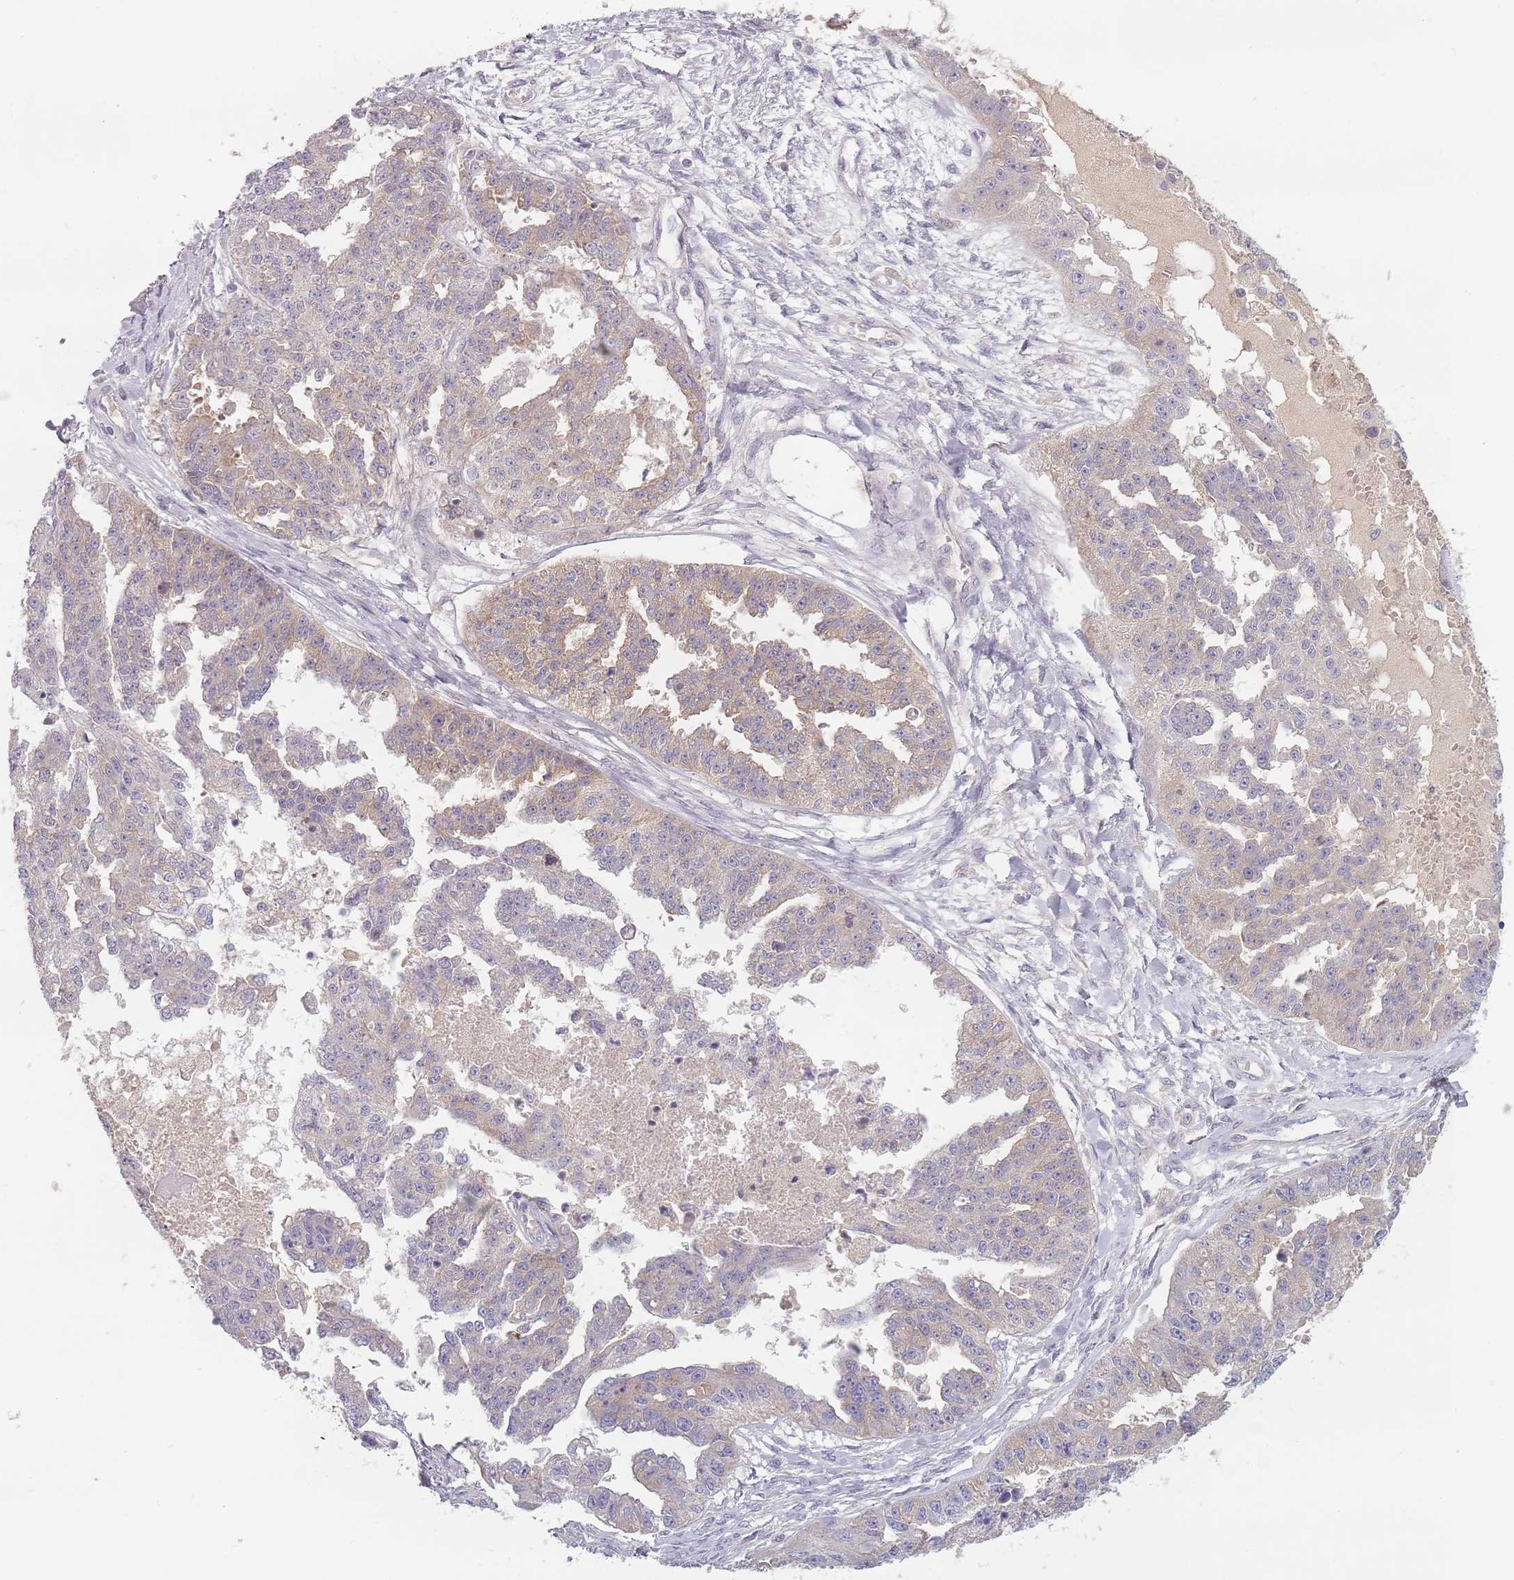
{"staining": {"intensity": "weak", "quantity": "<25%", "location": "cytoplasmic/membranous"}, "tissue": "ovarian cancer", "cell_type": "Tumor cells", "image_type": "cancer", "snomed": [{"axis": "morphology", "description": "Cystadenocarcinoma, serous, NOS"}, {"axis": "topography", "description": "Ovary"}], "caption": "Tumor cells show no significant protein positivity in ovarian cancer (serous cystadenocarcinoma).", "gene": "ASB13", "patient": {"sex": "female", "age": 58}}